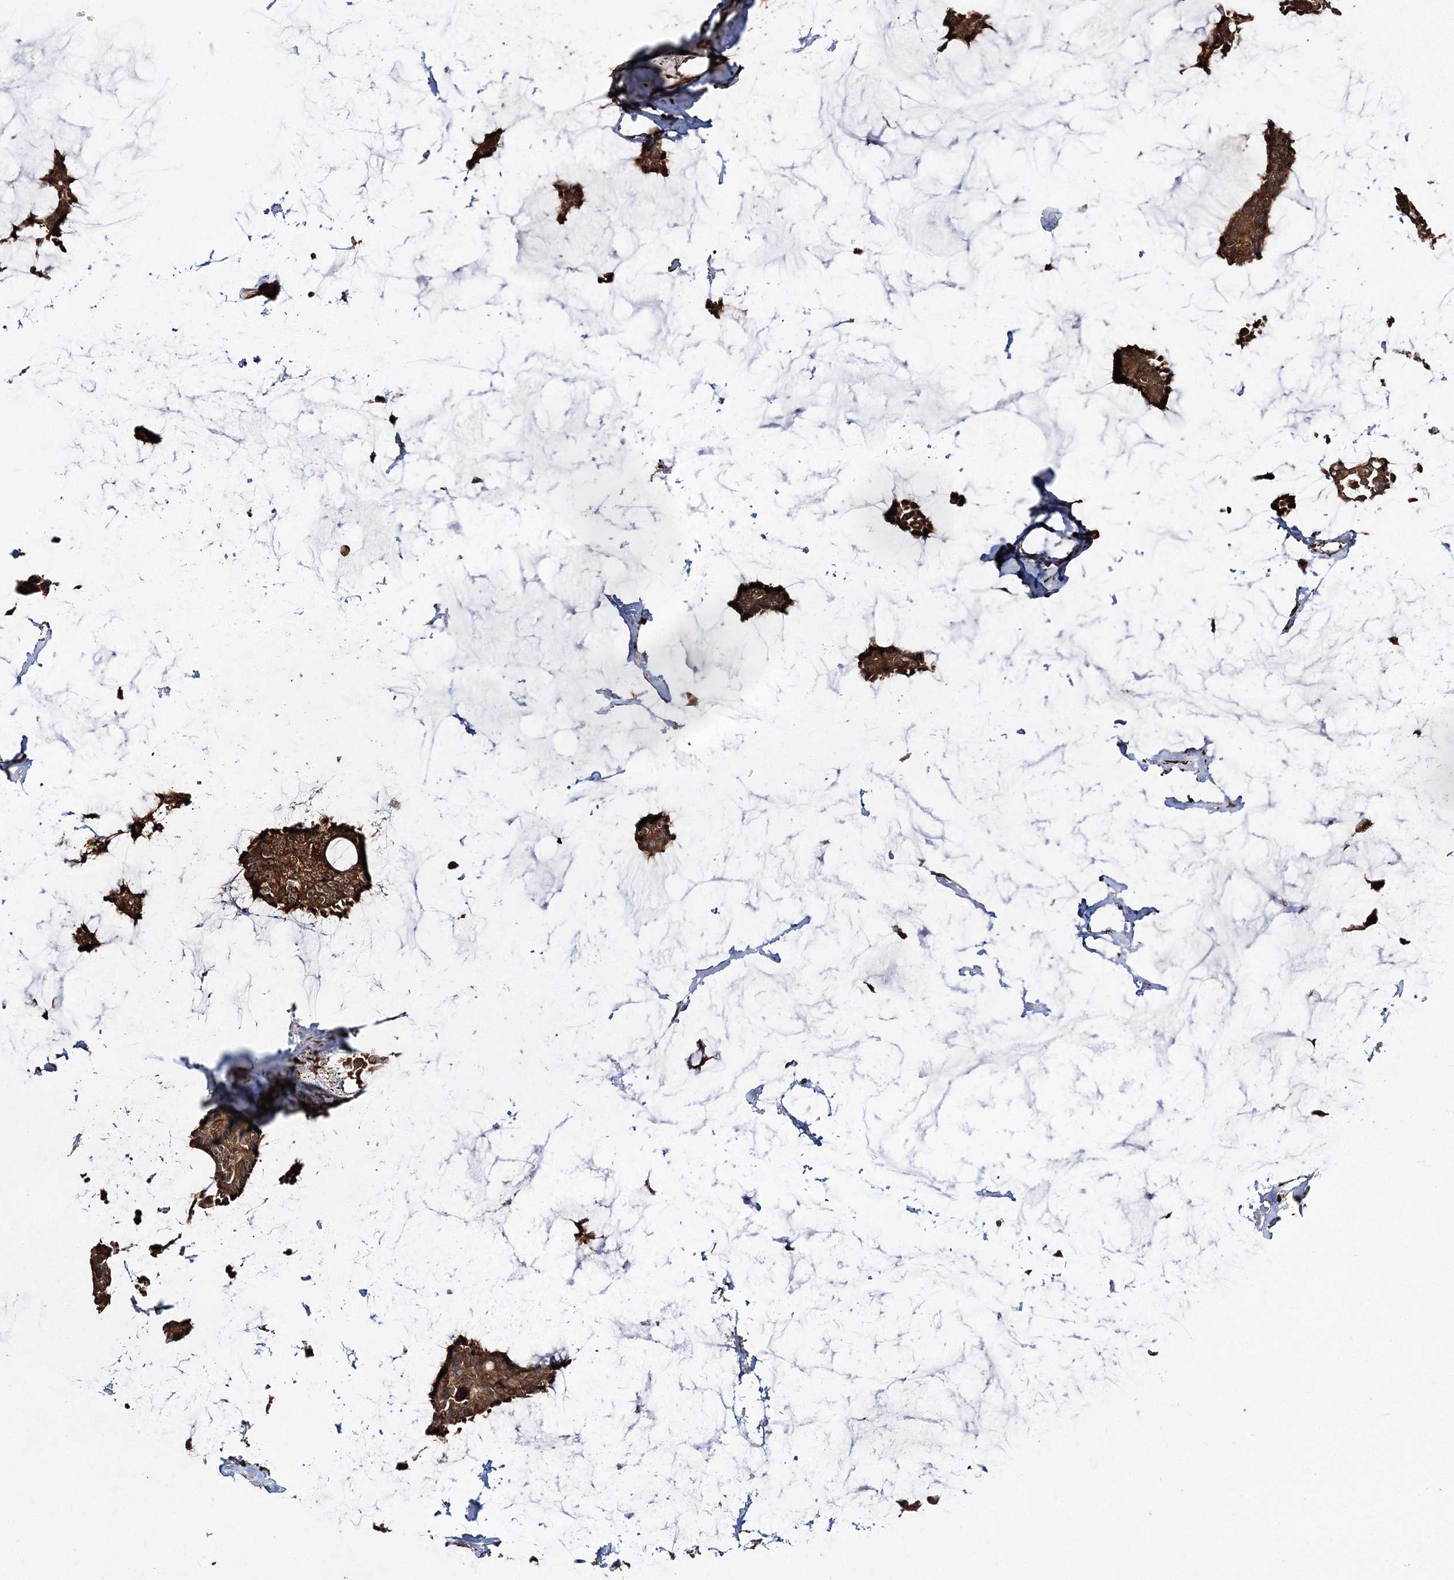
{"staining": {"intensity": "strong", "quantity": ">75%", "location": "cytoplasmic/membranous"}, "tissue": "breast cancer", "cell_type": "Tumor cells", "image_type": "cancer", "snomed": [{"axis": "morphology", "description": "Duct carcinoma"}, {"axis": "topography", "description": "Breast"}], "caption": "Breast infiltrating ductal carcinoma stained with DAB IHC demonstrates high levels of strong cytoplasmic/membranous positivity in approximately >75% of tumor cells. (Stains: DAB in brown, nuclei in blue, Microscopy: brightfield microscopy at high magnification).", "gene": "SCRN3", "patient": {"sex": "female", "age": 93}}